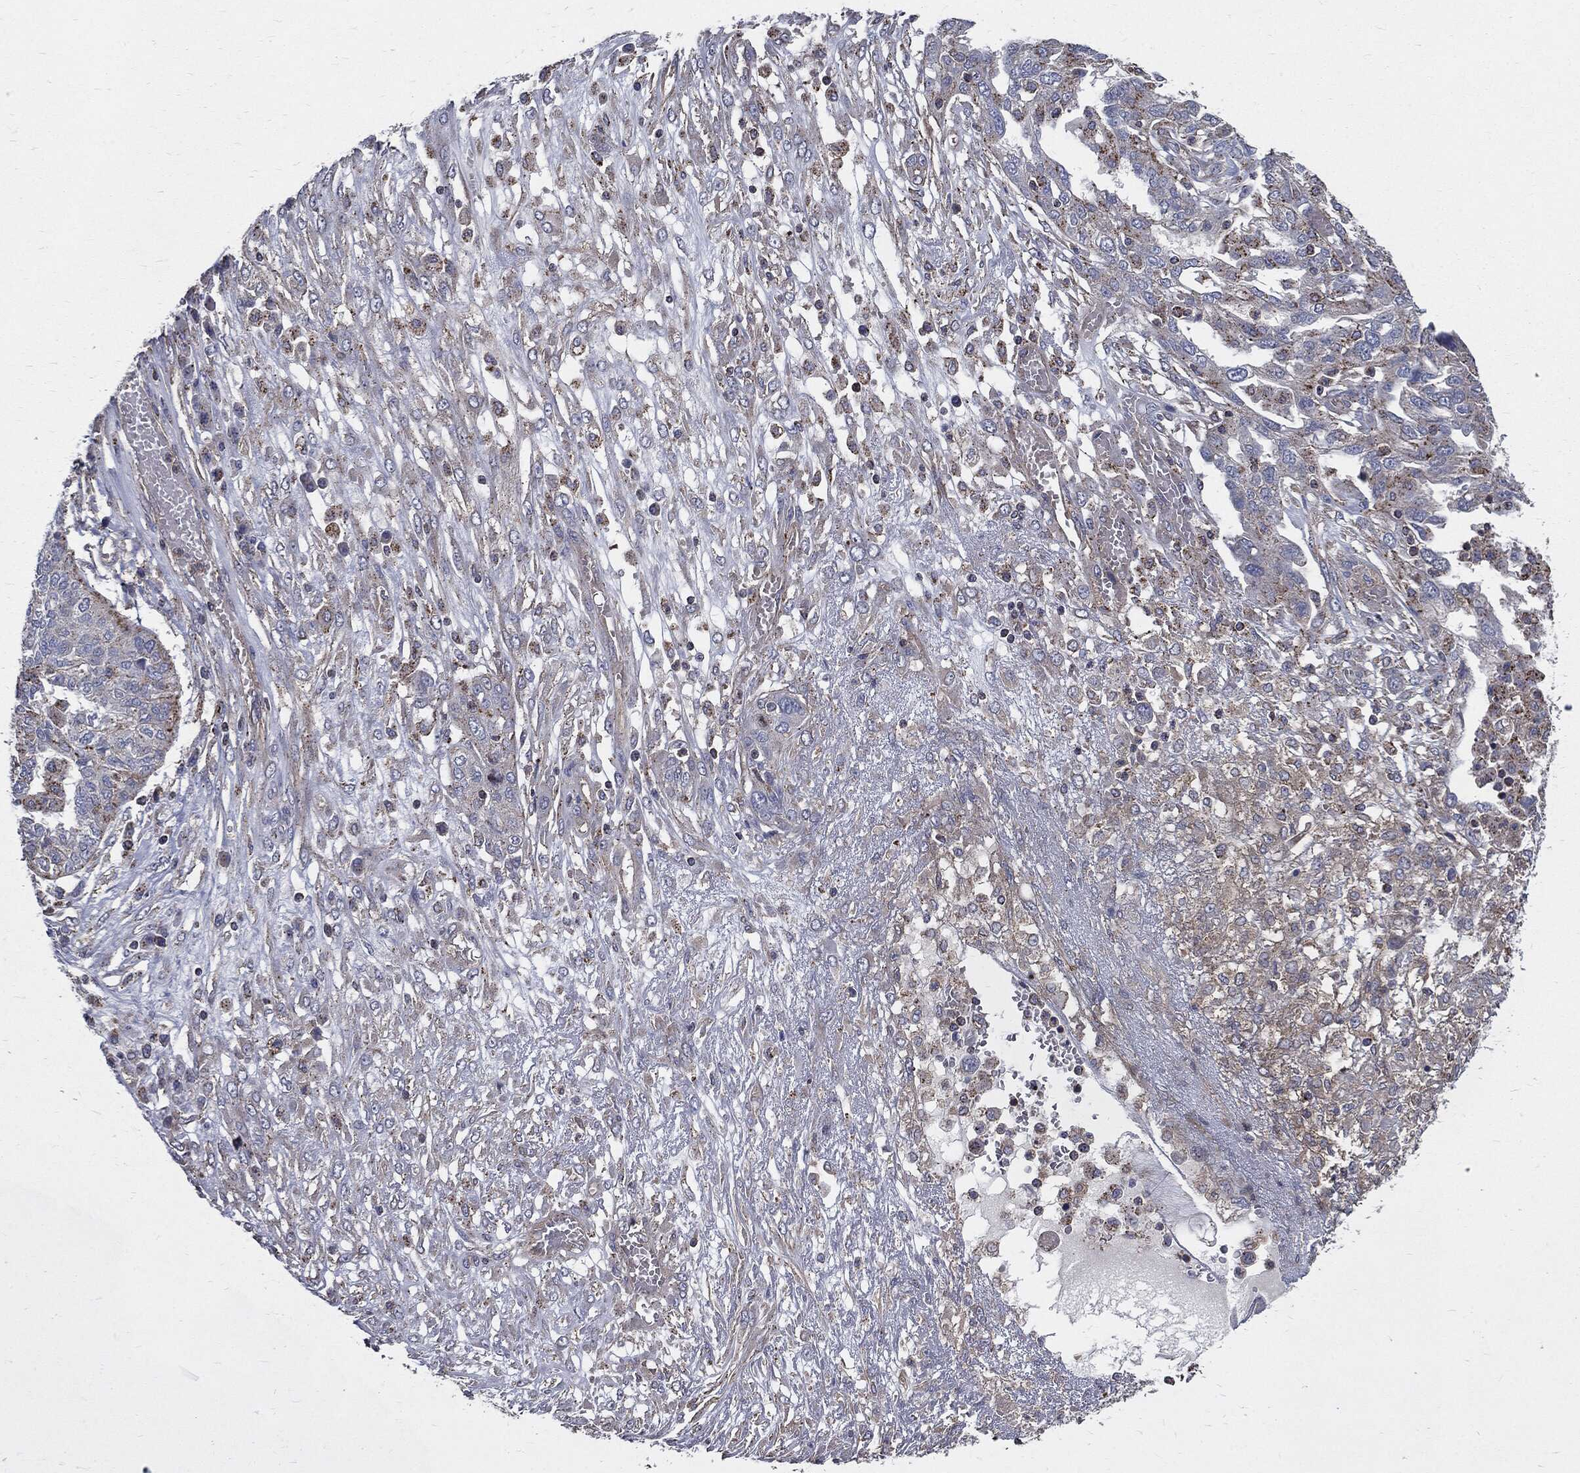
{"staining": {"intensity": "weak", "quantity": "<25%", "location": "cytoplasmic/membranous"}, "tissue": "ovarian cancer", "cell_type": "Tumor cells", "image_type": "cancer", "snomed": [{"axis": "morphology", "description": "Cystadenocarcinoma, serous, NOS"}, {"axis": "topography", "description": "Ovary"}], "caption": "Immunohistochemistry (IHC) photomicrograph of neoplastic tissue: ovarian serous cystadenocarcinoma stained with DAB (3,3'-diaminobenzidine) displays no significant protein positivity in tumor cells.", "gene": "PDCD6IP", "patient": {"sex": "female", "age": 67}}